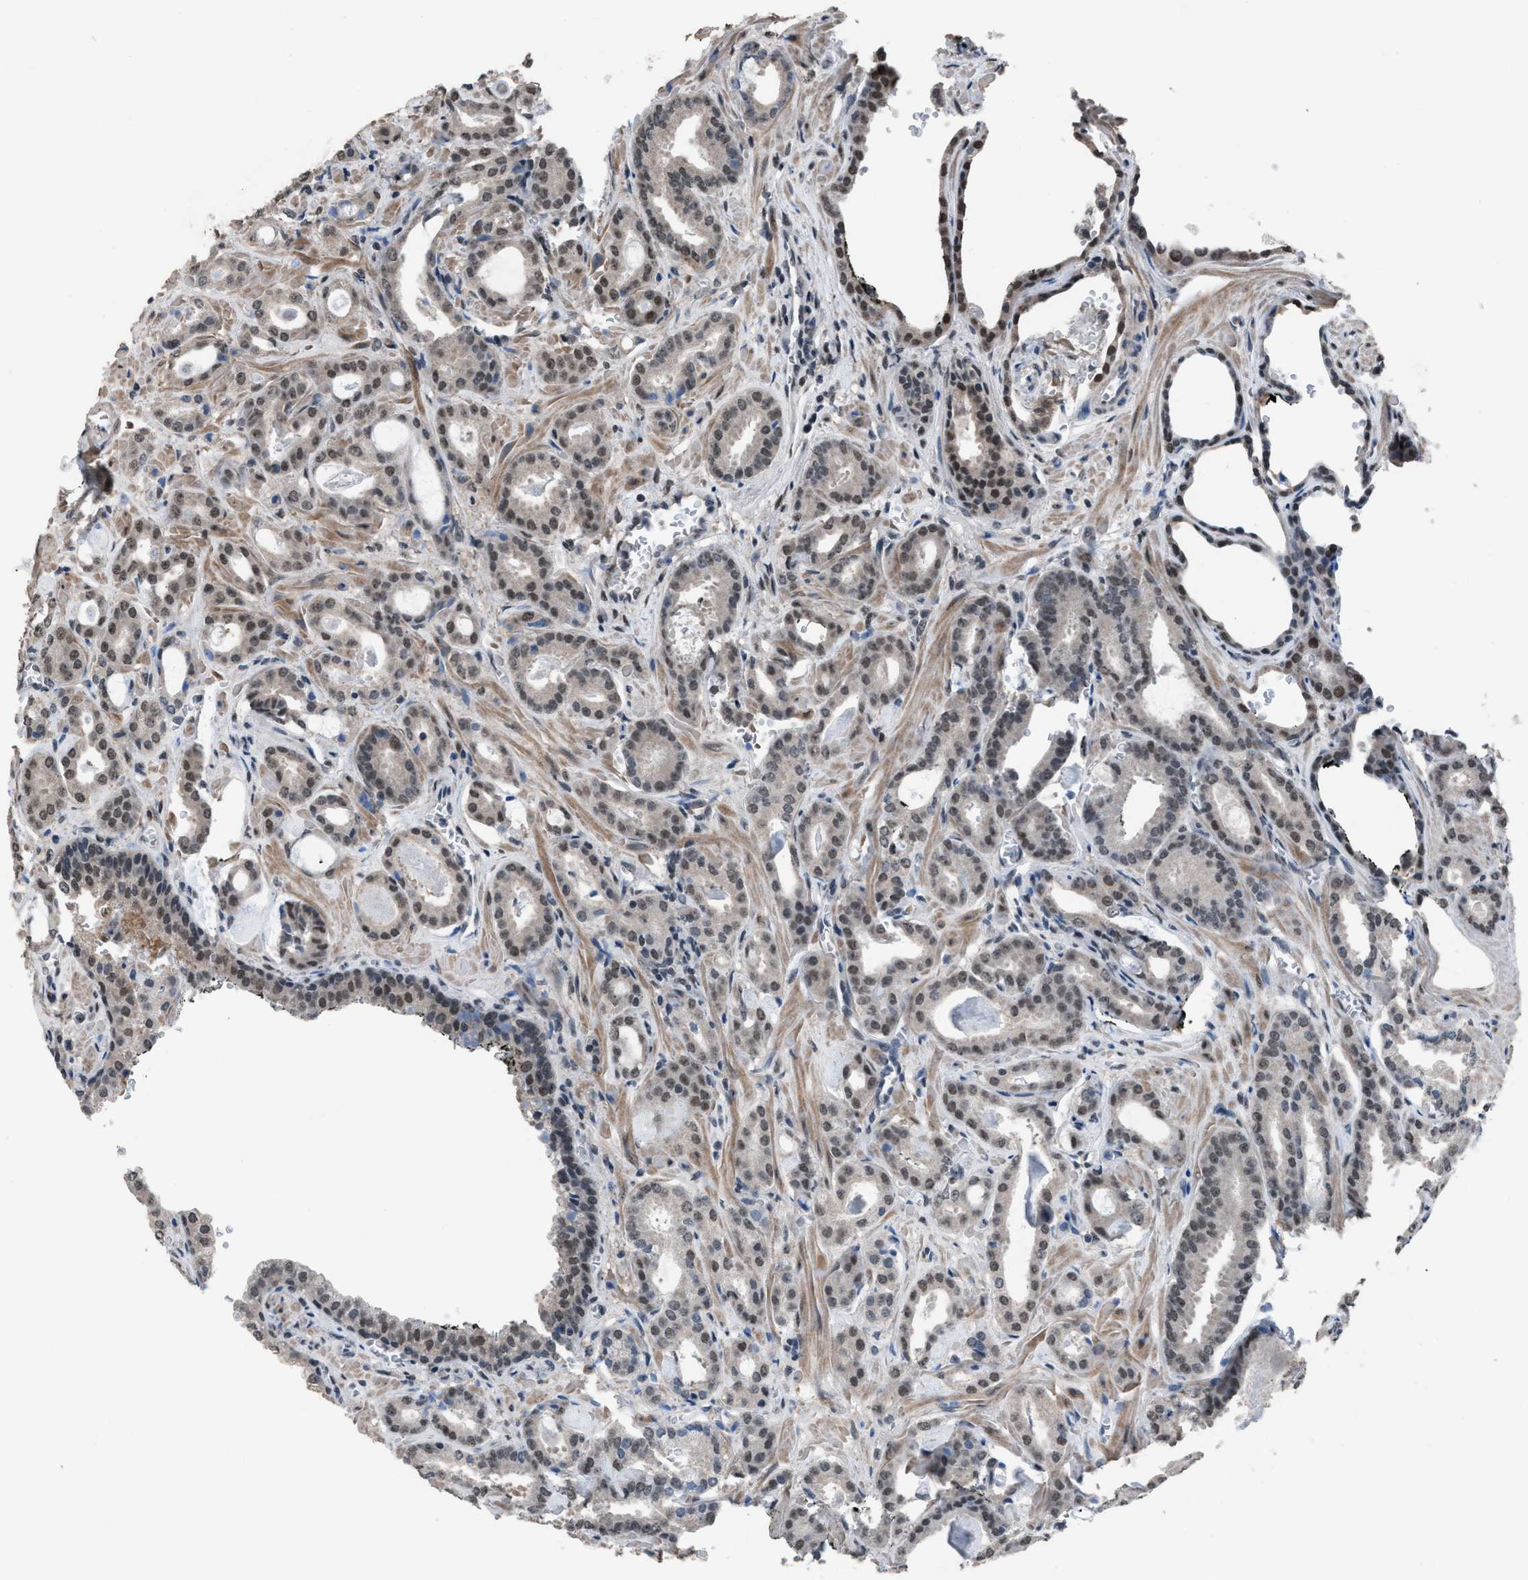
{"staining": {"intensity": "weak", "quantity": ">75%", "location": "nuclear"}, "tissue": "prostate cancer", "cell_type": "Tumor cells", "image_type": "cancer", "snomed": [{"axis": "morphology", "description": "Adenocarcinoma, Low grade"}, {"axis": "topography", "description": "Prostate"}], "caption": "An image showing weak nuclear expression in approximately >75% of tumor cells in adenocarcinoma (low-grade) (prostate), as visualized by brown immunohistochemical staining.", "gene": "ZNF276", "patient": {"sex": "male", "age": 53}}